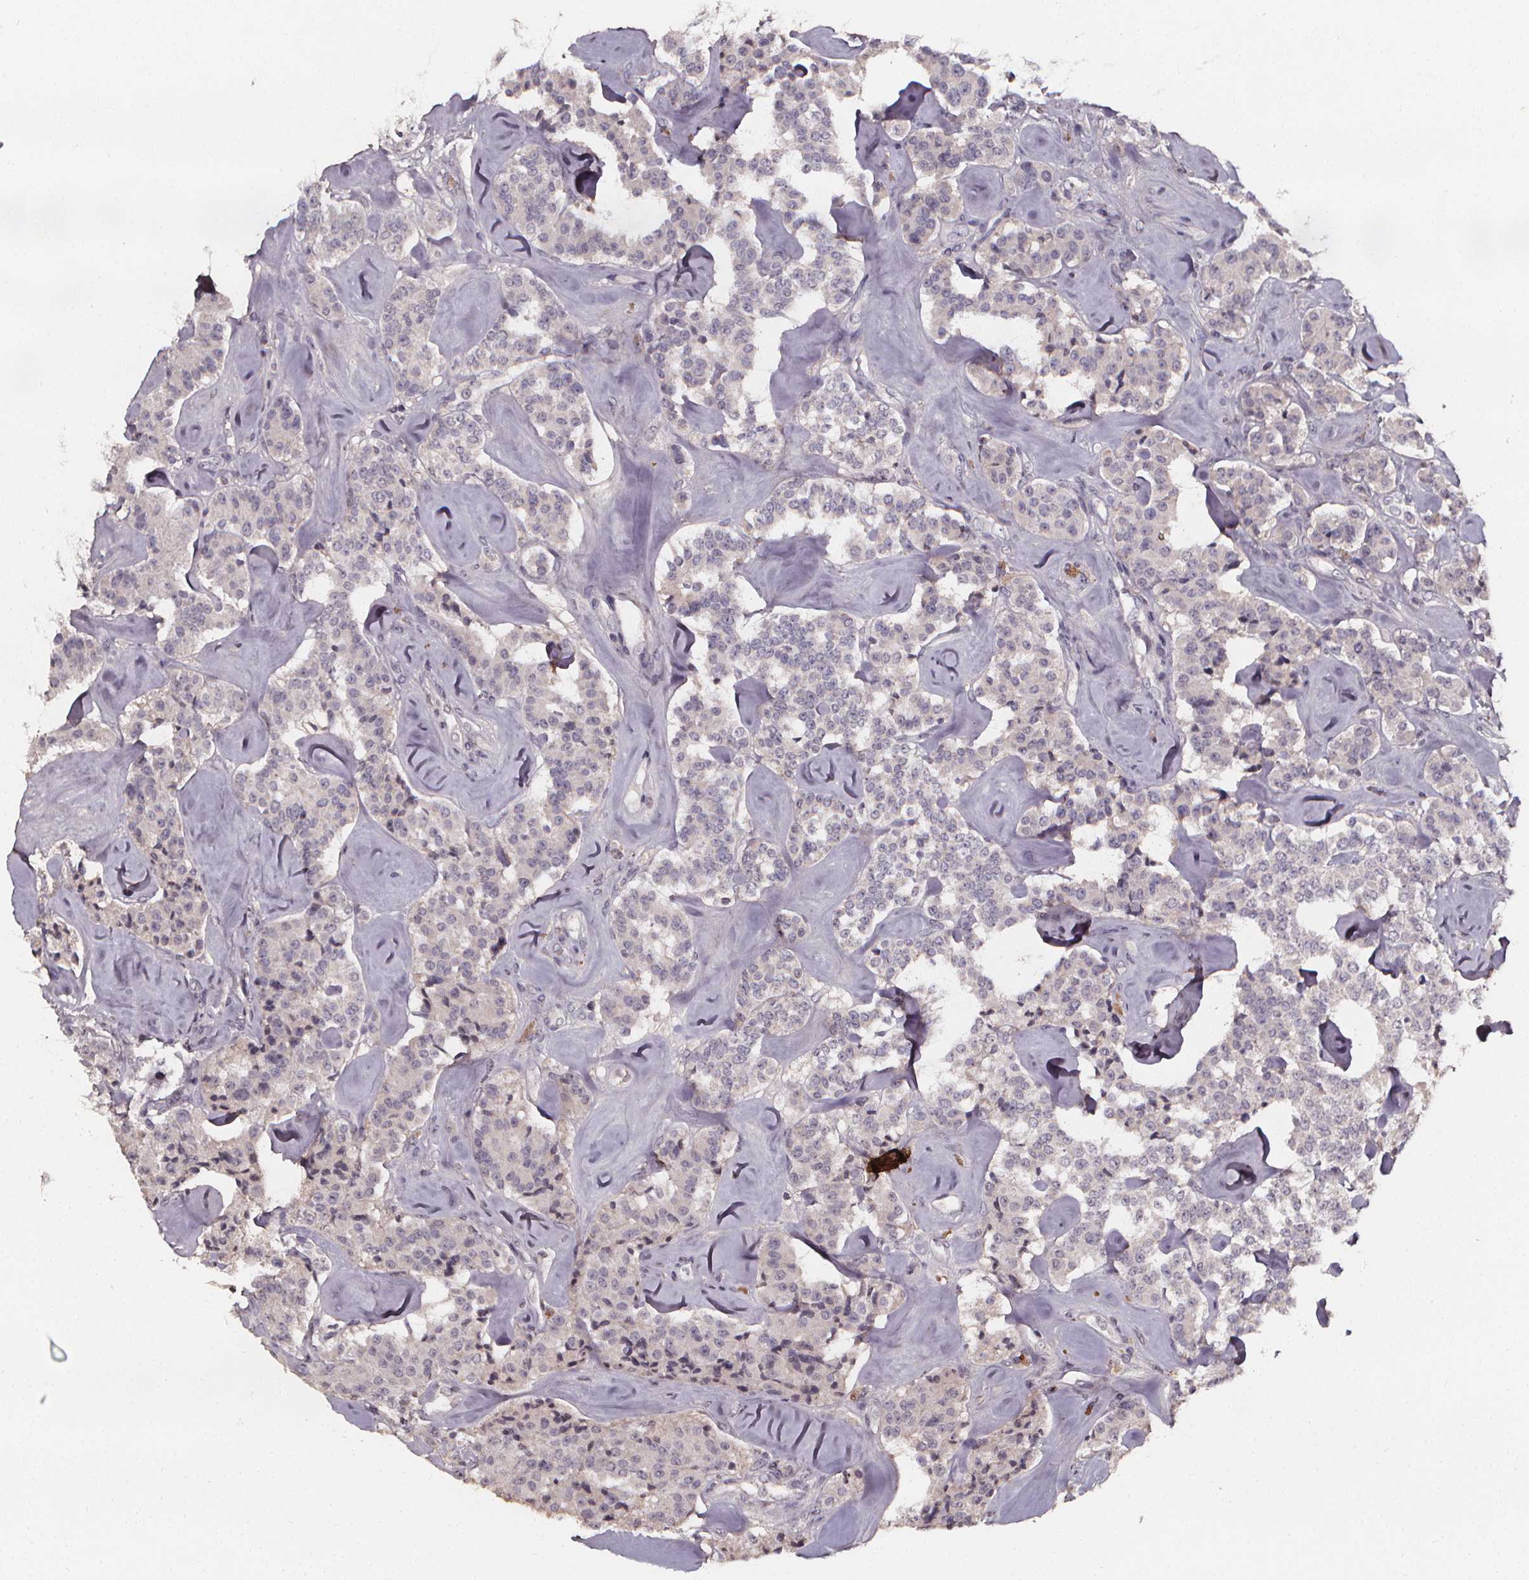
{"staining": {"intensity": "negative", "quantity": "none", "location": "none"}, "tissue": "carcinoid", "cell_type": "Tumor cells", "image_type": "cancer", "snomed": [{"axis": "morphology", "description": "Carcinoid, malignant, NOS"}, {"axis": "topography", "description": "Pancreas"}], "caption": "There is no significant staining in tumor cells of carcinoid (malignant). Brightfield microscopy of immunohistochemistry stained with DAB (3,3'-diaminobenzidine) (brown) and hematoxylin (blue), captured at high magnification.", "gene": "SPAG8", "patient": {"sex": "male", "age": 41}}